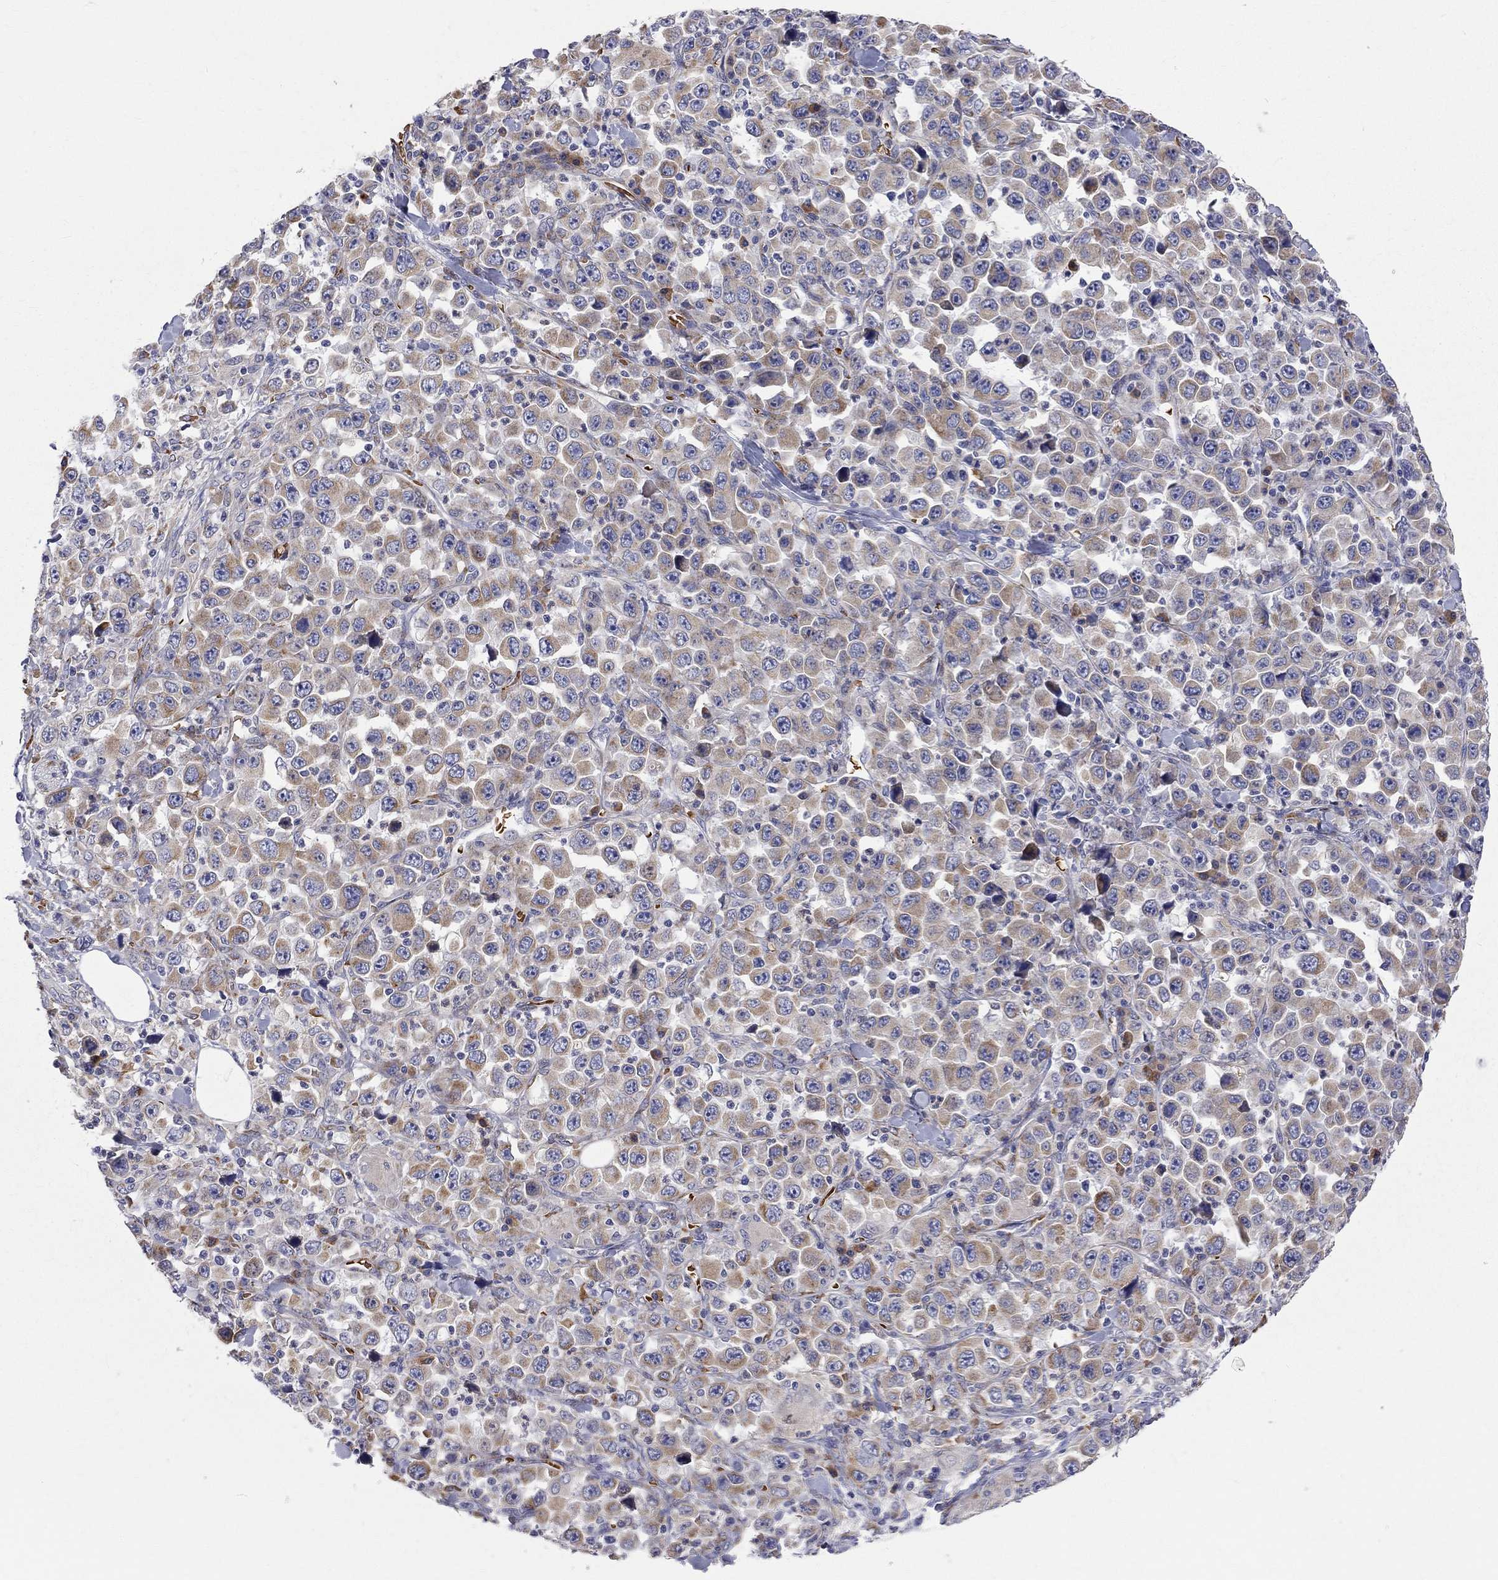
{"staining": {"intensity": "moderate", "quantity": "25%-75%", "location": "cytoplasmic/membranous"}, "tissue": "stomach cancer", "cell_type": "Tumor cells", "image_type": "cancer", "snomed": [{"axis": "morphology", "description": "Normal tissue, NOS"}, {"axis": "morphology", "description": "Adenocarcinoma, NOS"}, {"axis": "topography", "description": "Stomach, upper"}, {"axis": "topography", "description": "Stomach"}], "caption": "IHC staining of stomach adenocarcinoma, which displays medium levels of moderate cytoplasmic/membranous staining in approximately 25%-75% of tumor cells indicating moderate cytoplasmic/membranous protein staining. The staining was performed using DAB (3,3'-diaminobenzidine) (brown) for protein detection and nuclei were counterstained in hematoxylin (blue).", "gene": "CASTOR1", "patient": {"sex": "male", "age": 59}}